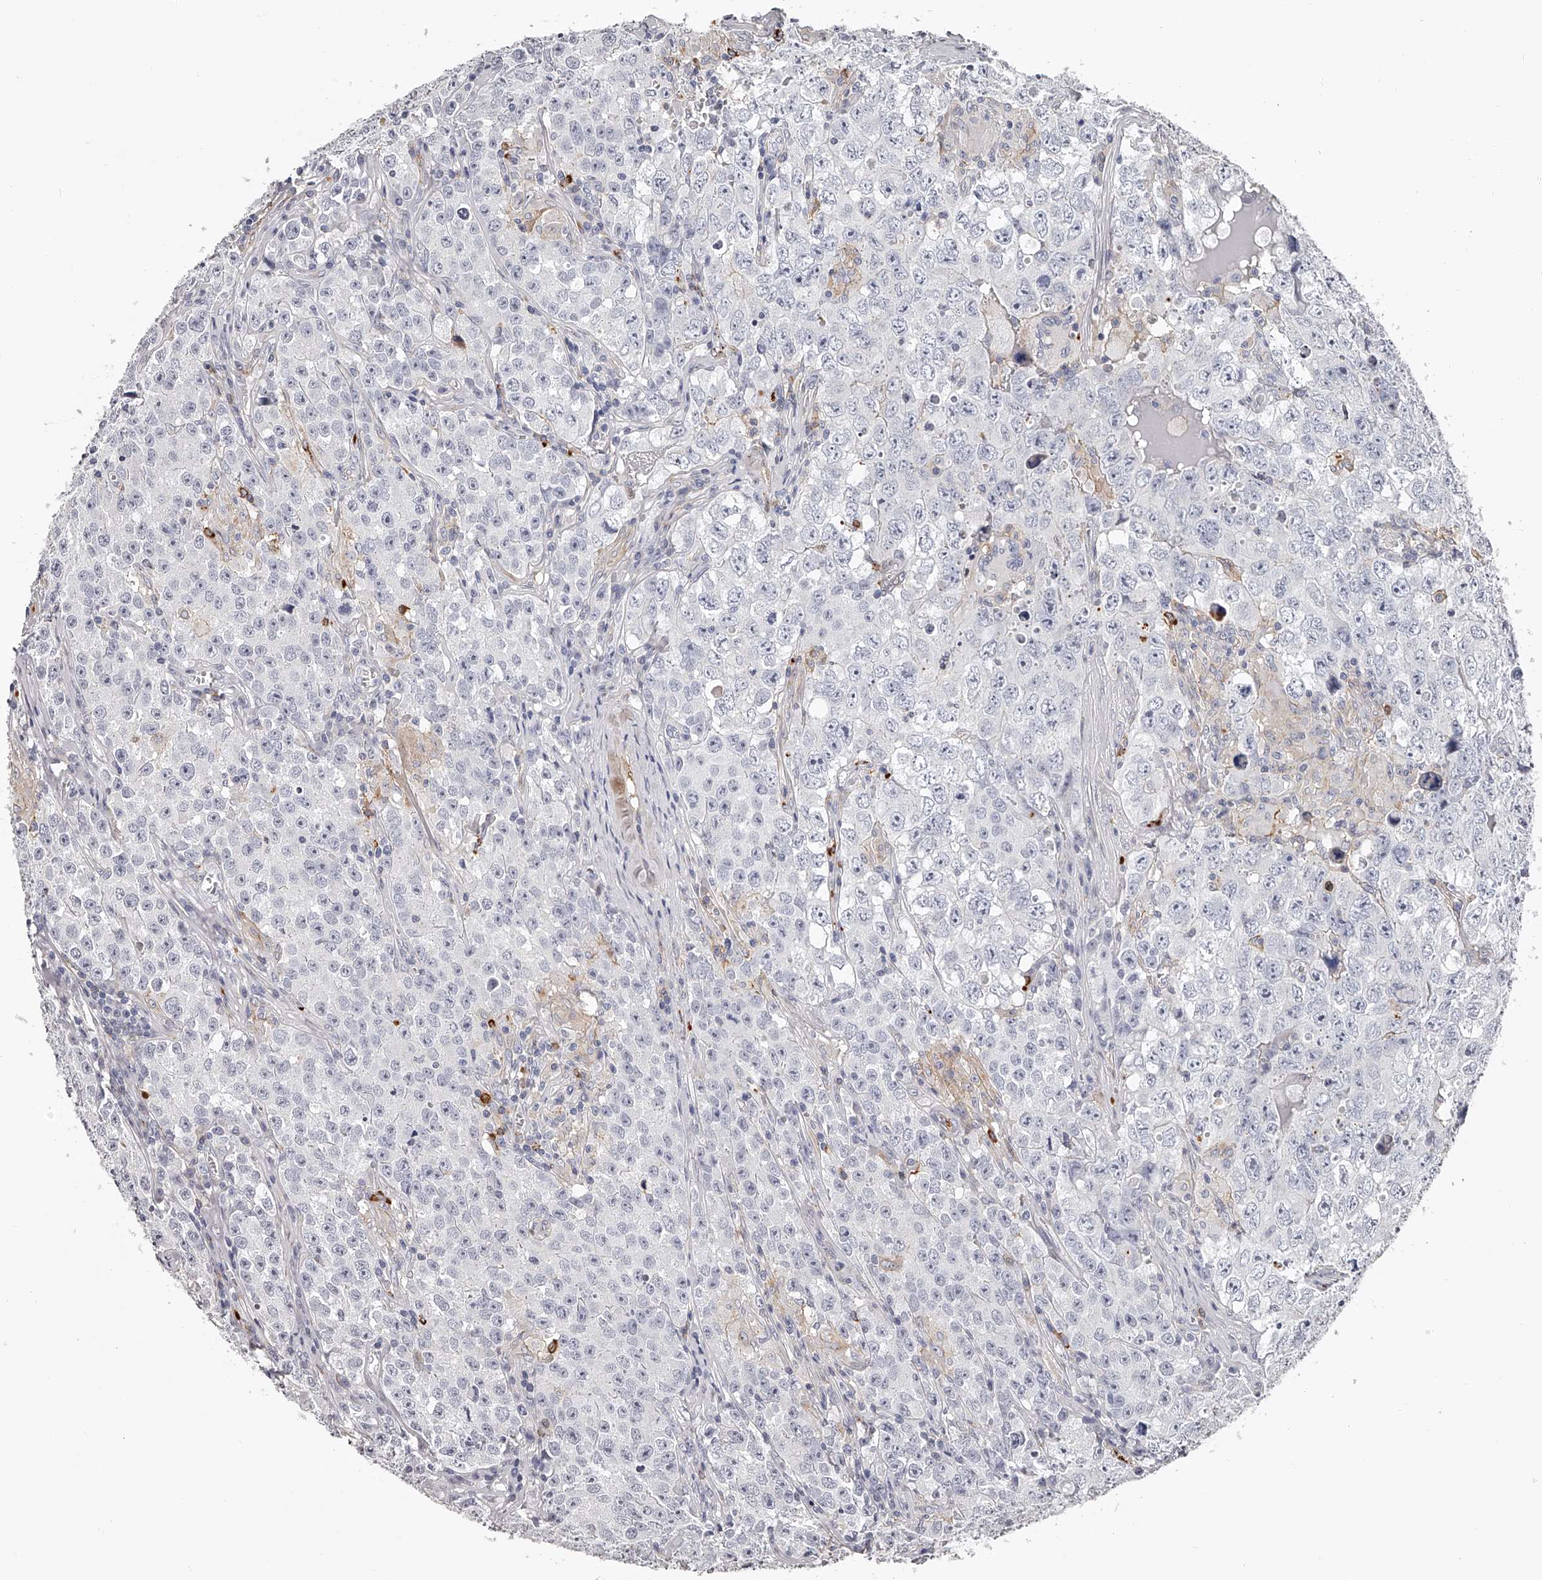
{"staining": {"intensity": "negative", "quantity": "none", "location": "none"}, "tissue": "testis cancer", "cell_type": "Tumor cells", "image_type": "cancer", "snomed": [{"axis": "morphology", "description": "Seminoma, NOS"}, {"axis": "morphology", "description": "Carcinoma, Embryonal, NOS"}, {"axis": "topography", "description": "Testis"}], "caption": "IHC image of human testis cancer (seminoma) stained for a protein (brown), which shows no positivity in tumor cells.", "gene": "PACSIN1", "patient": {"sex": "male", "age": 43}}